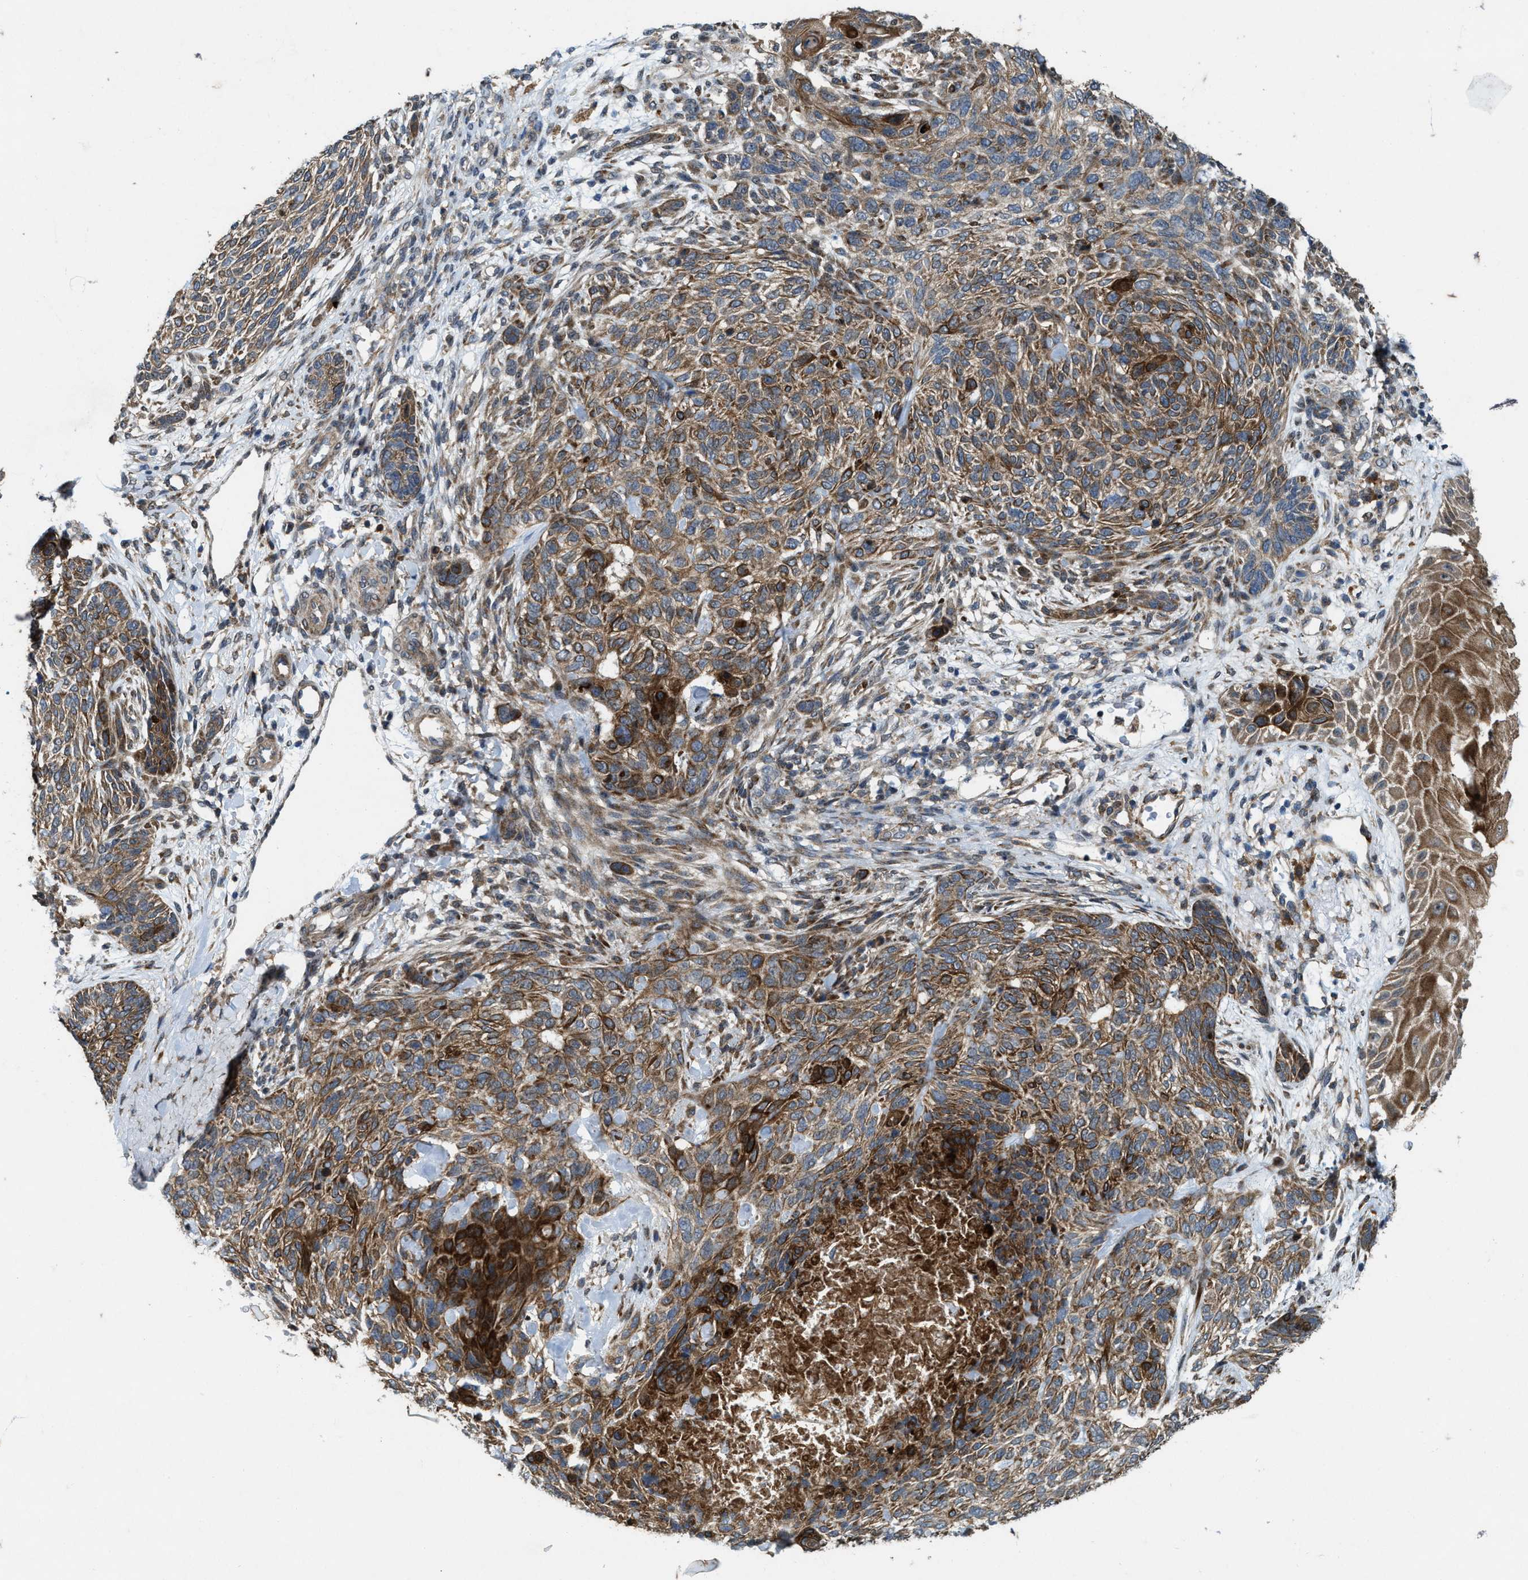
{"staining": {"intensity": "moderate", "quantity": ">75%", "location": "cytoplasmic/membranous"}, "tissue": "skin cancer", "cell_type": "Tumor cells", "image_type": "cancer", "snomed": [{"axis": "morphology", "description": "Basal cell carcinoma"}, {"axis": "topography", "description": "Skin"}], "caption": "Immunohistochemical staining of human skin cancer demonstrates medium levels of moderate cytoplasmic/membranous expression in approximately >75% of tumor cells. Immunohistochemistry (ihc) stains the protein in brown and the nuclei are stained blue.", "gene": "LRRC72", "patient": {"sex": "male", "age": 55}}